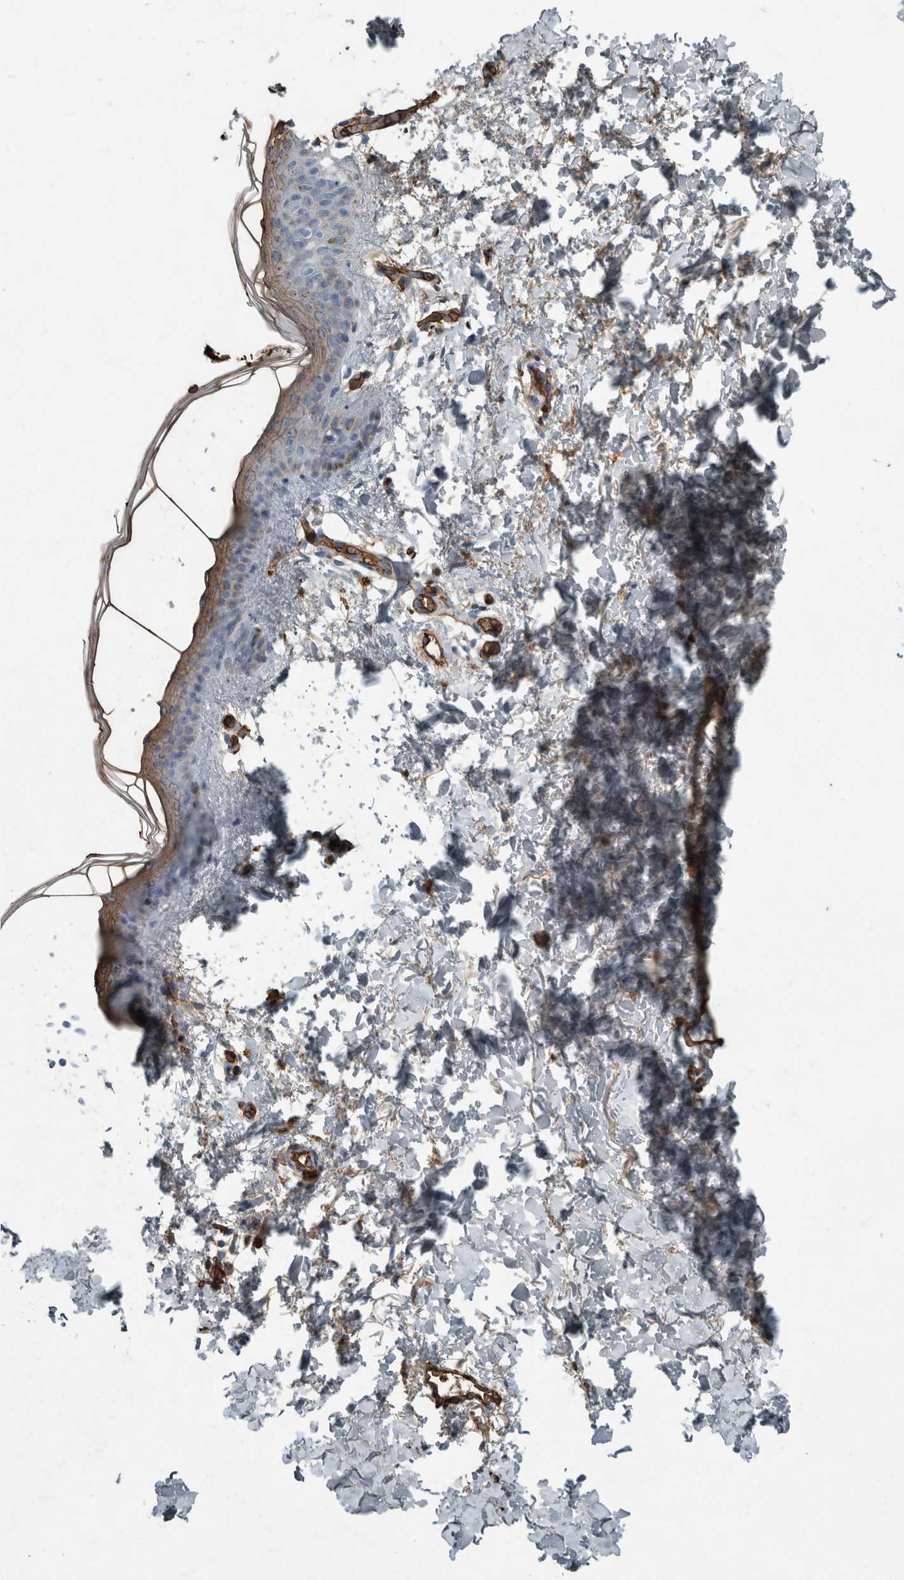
{"staining": {"intensity": "moderate", "quantity": ">75%", "location": "cytoplasmic/membranous"}, "tissue": "skin", "cell_type": "Fibroblasts", "image_type": "normal", "snomed": [{"axis": "morphology", "description": "Normal tissue, NOS"}, {"axis": "topography", "description": "Skin"}], "caption": "High-power microscopy captured an immunohistochemistry (IHC) photomicrograph of benign skin, revealing moderate cytoplasmic/membranous expression in approximately >75% of fibroblasts. Using DAB (brown) and hematoxylin (blue) stains, captured at high magnification using brightfield microscopy.", "gene": "LBP", "patient": {"sex": "female", "age": 46}}